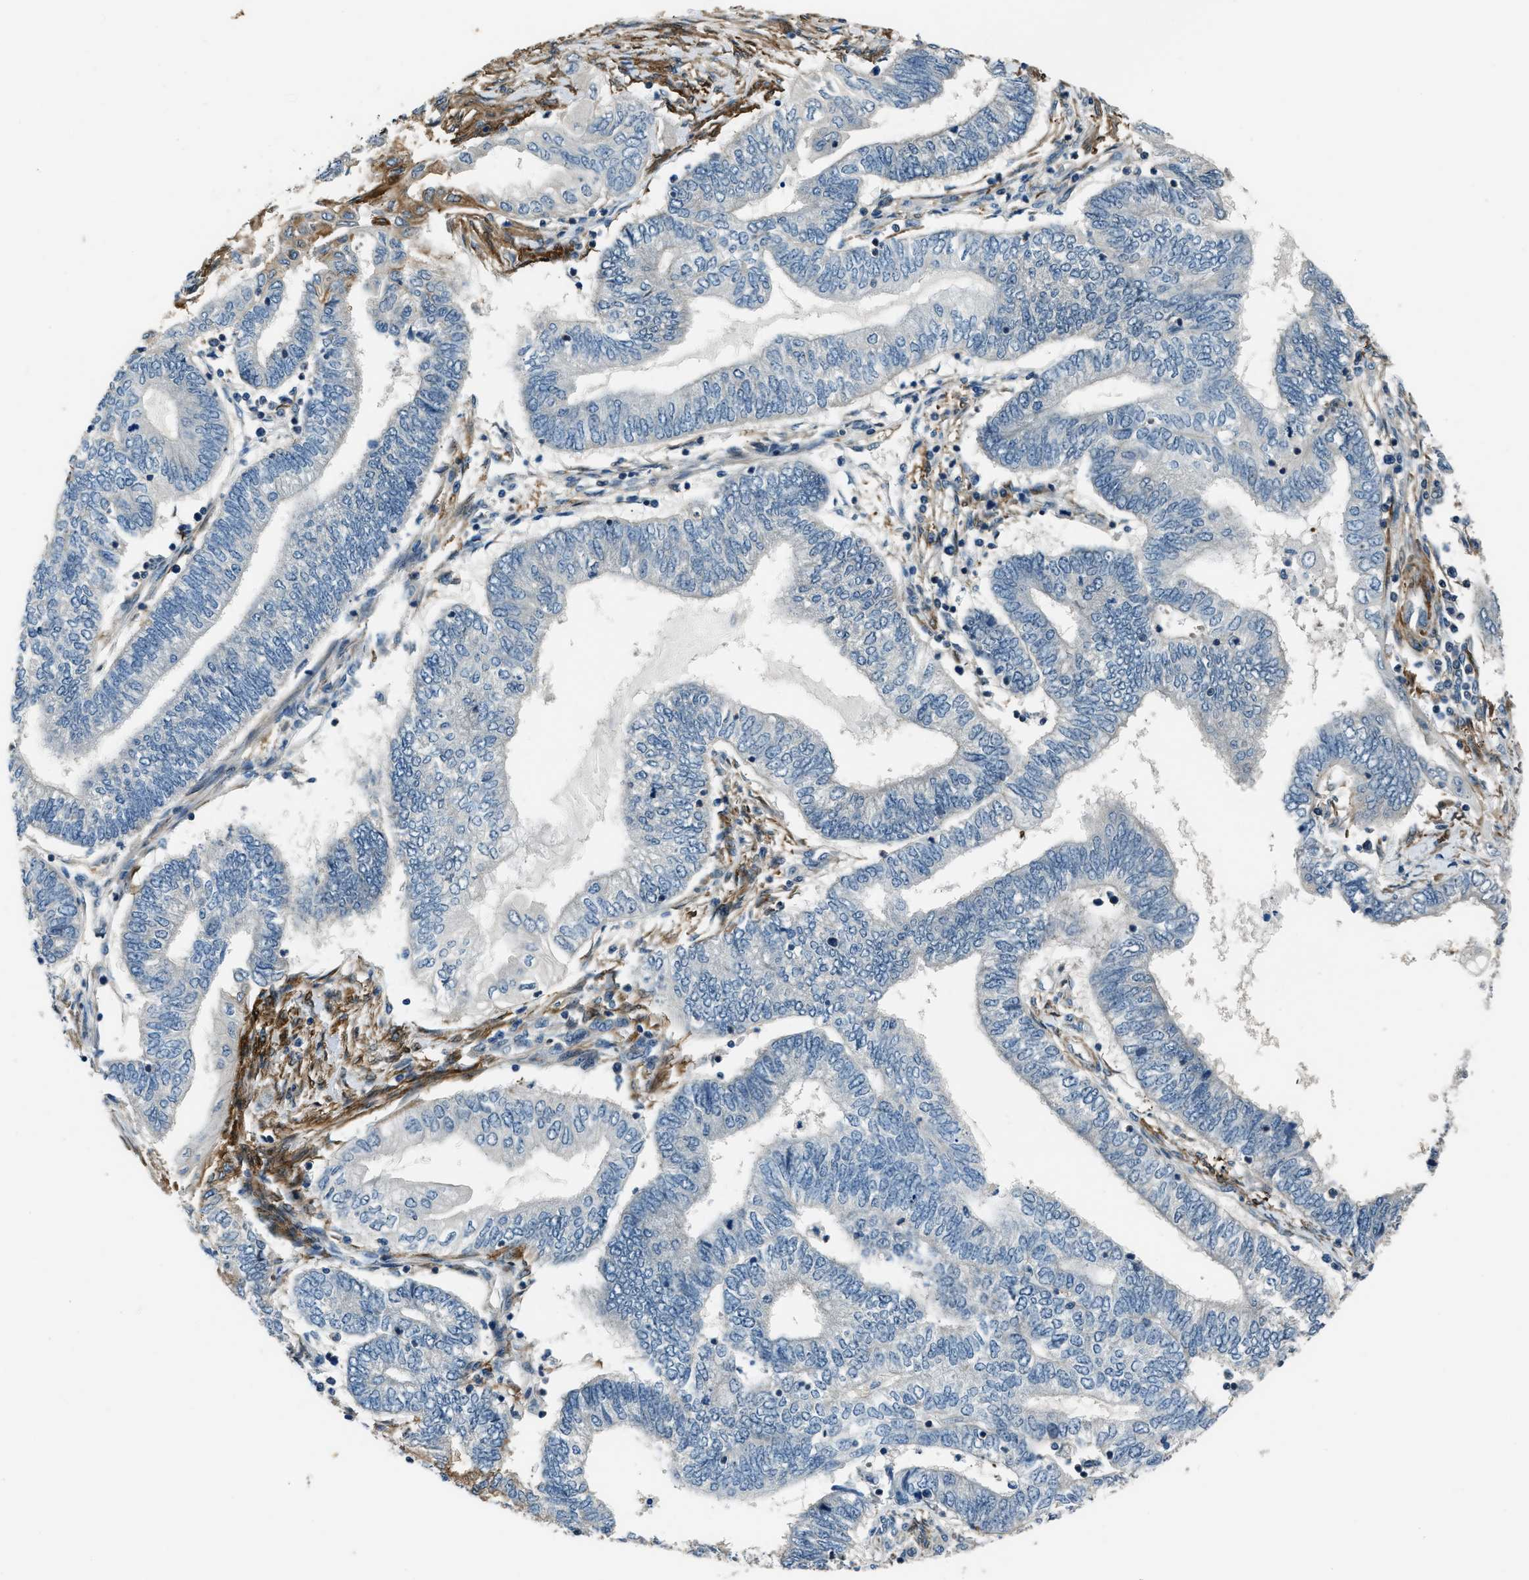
{"staining": {"intensity": "moderate", "quantity": "<25%", "location": "cytoplasmic/membranous"}, "tissue": "endometrial cancer", "cell_type": "Tumor cells", "image_type": "cancer", "snomed": [{"axis": "morphology", "description": "Adenocarcinoma, NOS"}, {"axis": "topography", "description": "Uterus"}, {"axis": "topography", "description": "Endometrium"}], "caption": "Immunohistochemical staining of endometrial adenocarcinoma reveals low levels of moderate cytoplasmic/membranous expression in about <25% of tumor cells.", "gene": "NUDCD3", "patient": {"sex": "female", "age": 70}}